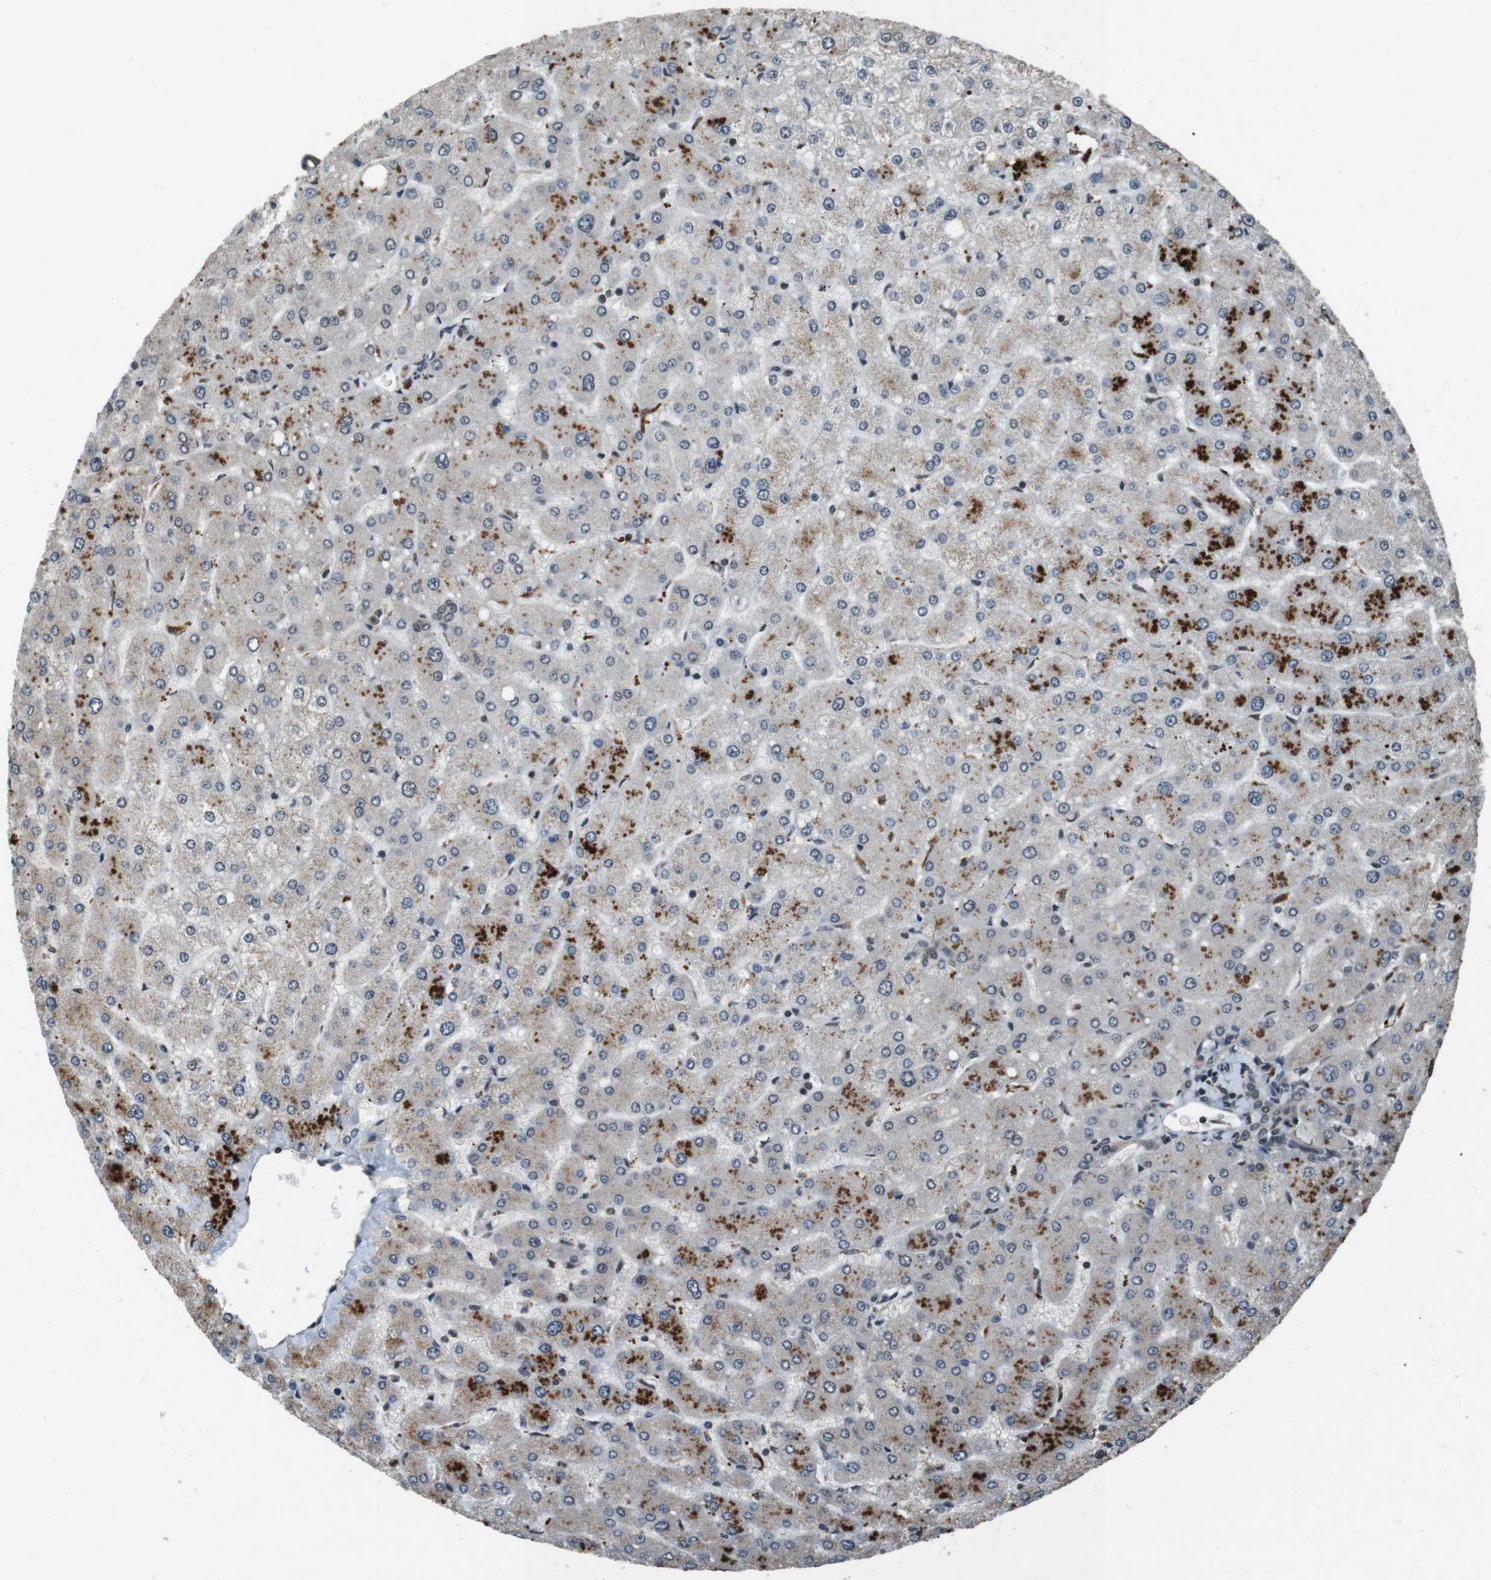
{"staining": {"intensity": "negative", "quantity": "none", "location": "none"}, "tissue": "liver", "cell_type": "Cholangiocytes", "image_type": "normal", "snomed": [{"axis": "morphology", "description": "Normal tissue, NOS"}, {"axis": "topography", "description": "Liver"}], "caption": "The image reveals no staining of cholangiocytes in benign liver. (DAB immunohistochemistry, high magnification).", "gene": "NR4A2", "patient": {"sex": "male", "age": 55}}